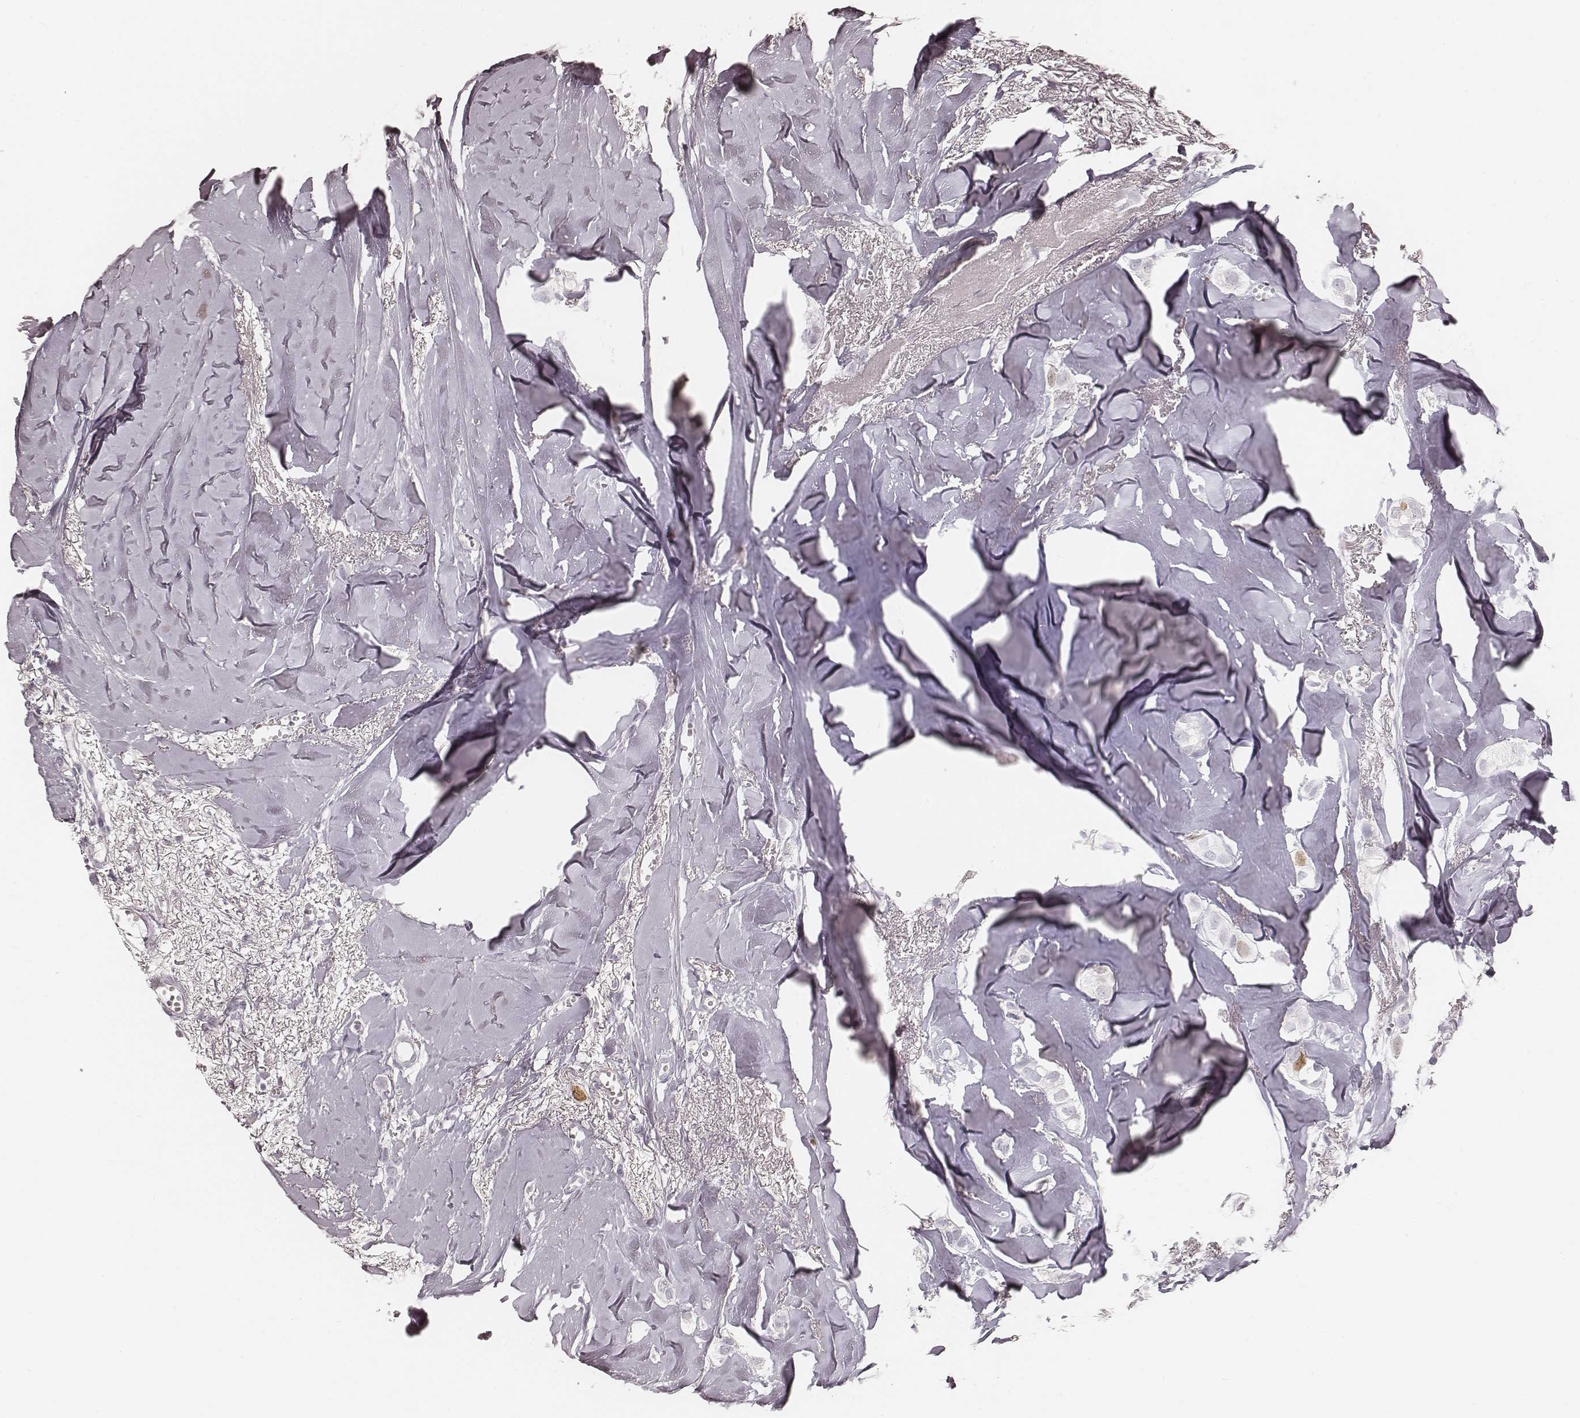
{"staining": {"intensity": "negative", "quantity": "none", "location": "none"}, "tissue": "breast cancer", "cell_type": "Tumor cells", "image_type": "cancer", "snomed": [{"axis": "morphology", "description": "Duct carcinoma"}, {"axis": "topography", "description": "Breast"}], "caption": "Immunohistochemistry micrograph of human breast cancer stained for a protein (brown), which exhibits no positivity in tumor cells. (DAB immunohistochemistry (IHC) visualized using brightfield microscopy, high magnification).", "gene": "TEX37", "patient": {"sex": "female", "age": 85}}